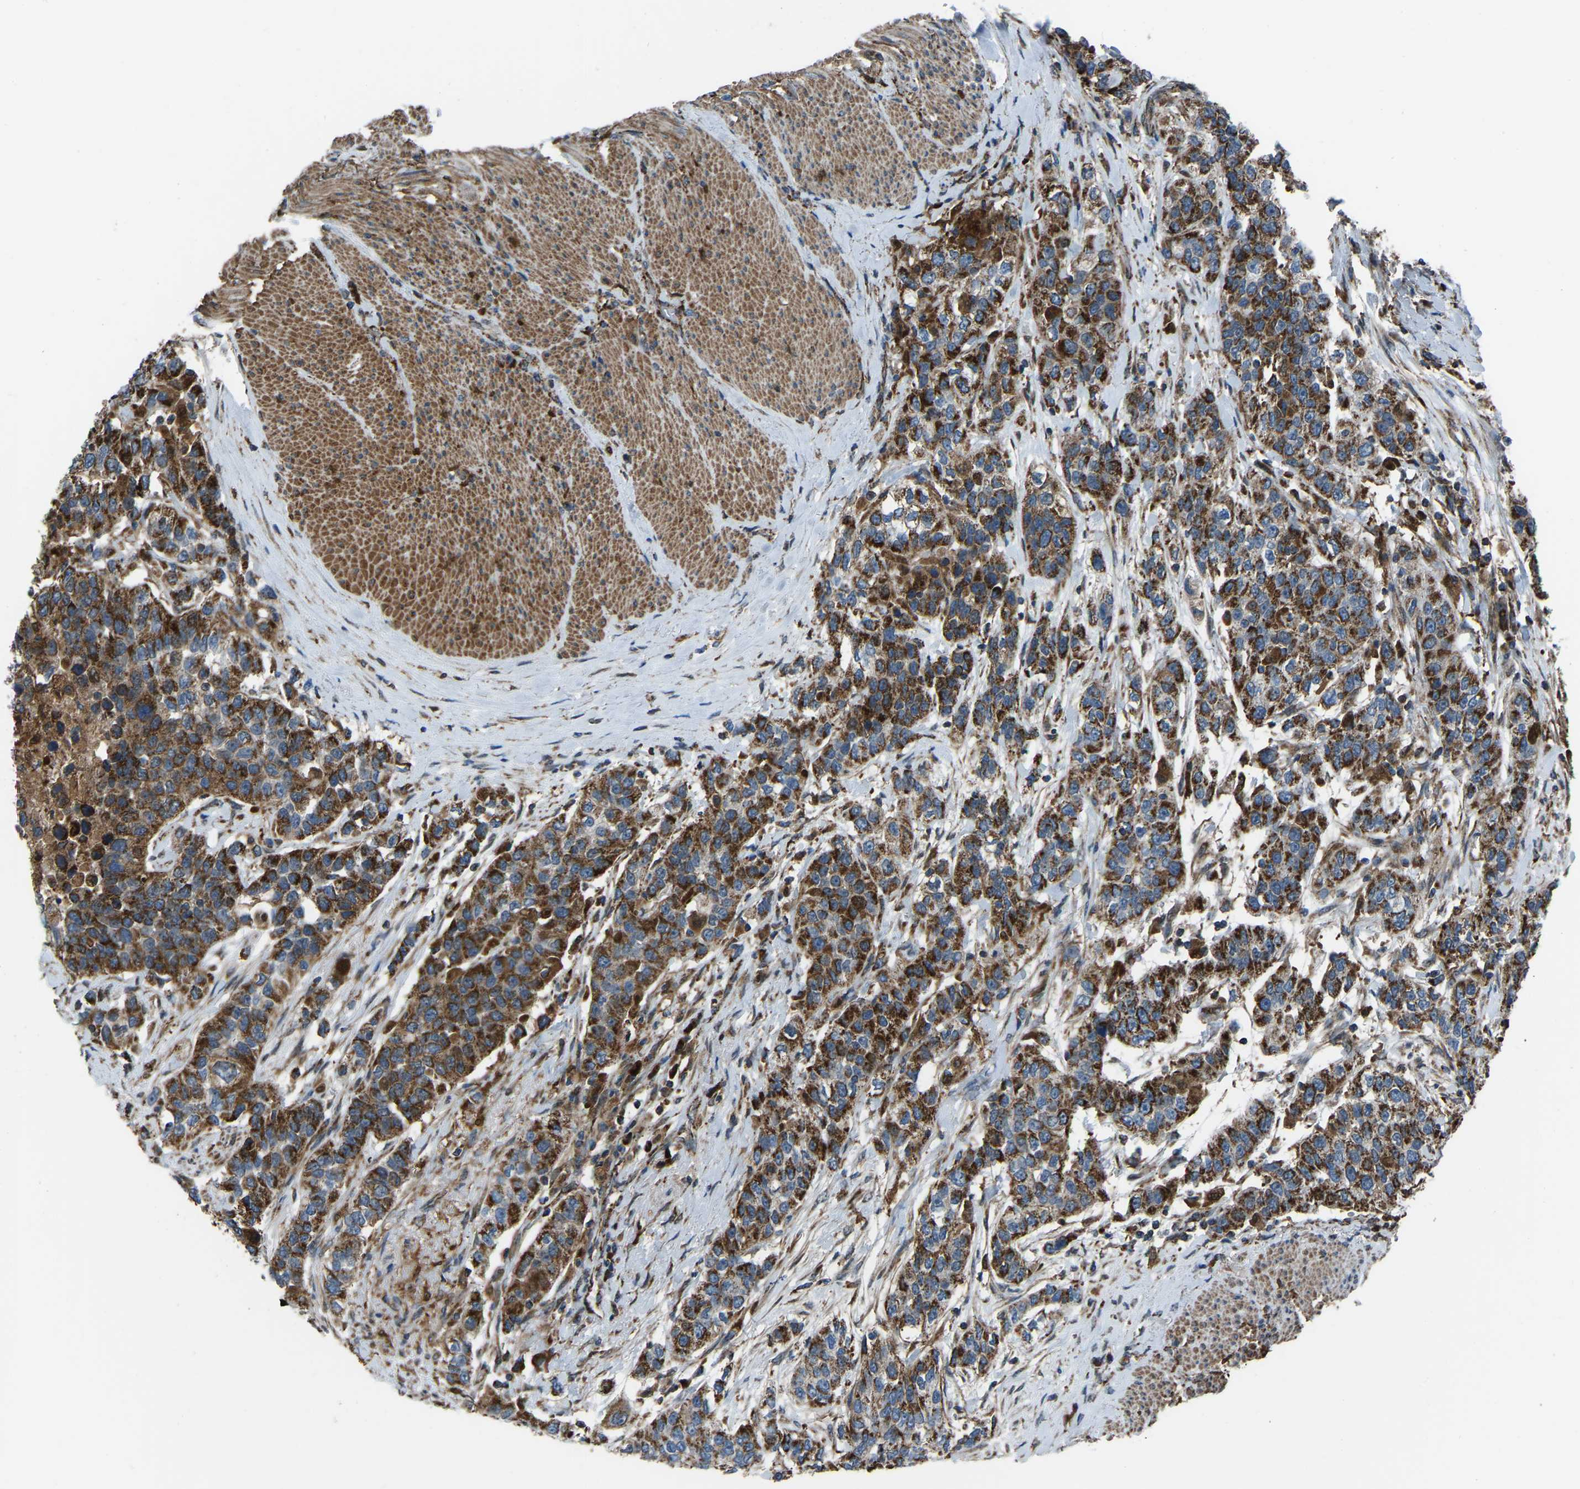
{"staining": {"intensity": "strong", "quantity": "25%-75%", "location": "cytoplasmic/membranous"}, "tissue": "urothelial cancer", "cell_type": "Tumor cells", "image_type": "cancer", "snomed": [{"axis": "morphology", "description": "Urothelial carcinoma, High grade"}, {"axis": "topography", "description": "Urinary bladder"}], "caption": "The histopathology image demonstrates staining of urothelial cancer, revealing strong cytoplasmic/membranous protein expression (brown color) within tumor cells.", "gene": "AKR1A1", "patient": {"sex": "female", "age": 80}}